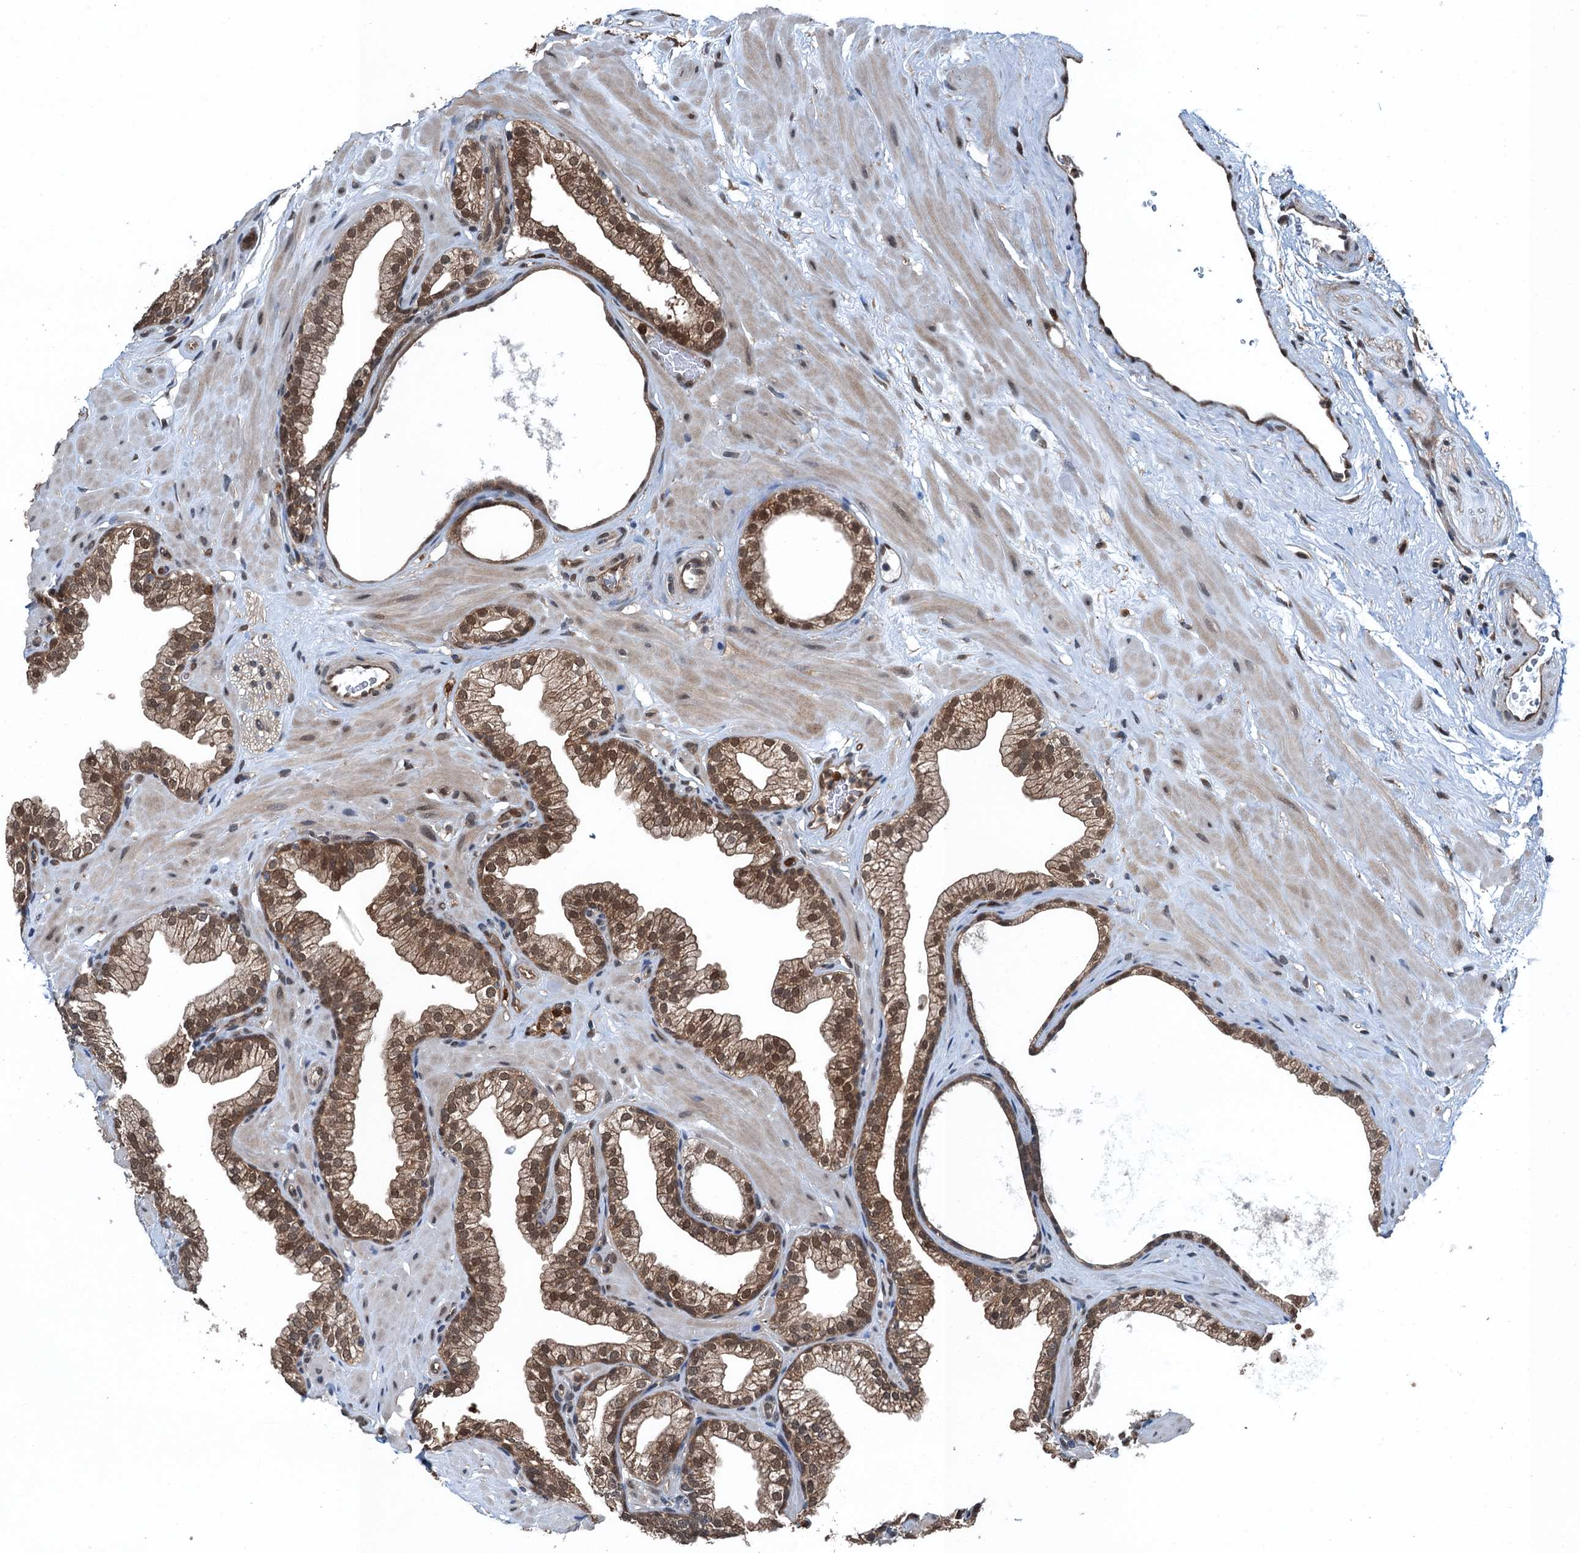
{"staining": {"intensity": "moderate", "quantity": ">75%", "location": "cytoplasmic/membranous,nuclear"}, "tissue": "prostate", "cell_type": "Glandular cells", "image_type": "normal", "snomed": [{"axis": "morphology", "description": "Normal tissue, NOS"}, {"axis": "morphology", "description": "Urothelial carcinoma, Low grade"}, {"axis": "topography", "description": "Urinary bladder"}, {"axis": "topography", "description": "Prostate"}], "caption": "Normal prostate was stained to show a protein in brown. There is medium levels of moderate cytoplasmic/membranous,nuclear staining in about >75% of glandular cells.", "gene": "RNH1", "patient": {"sex": "male", "age": 60}}